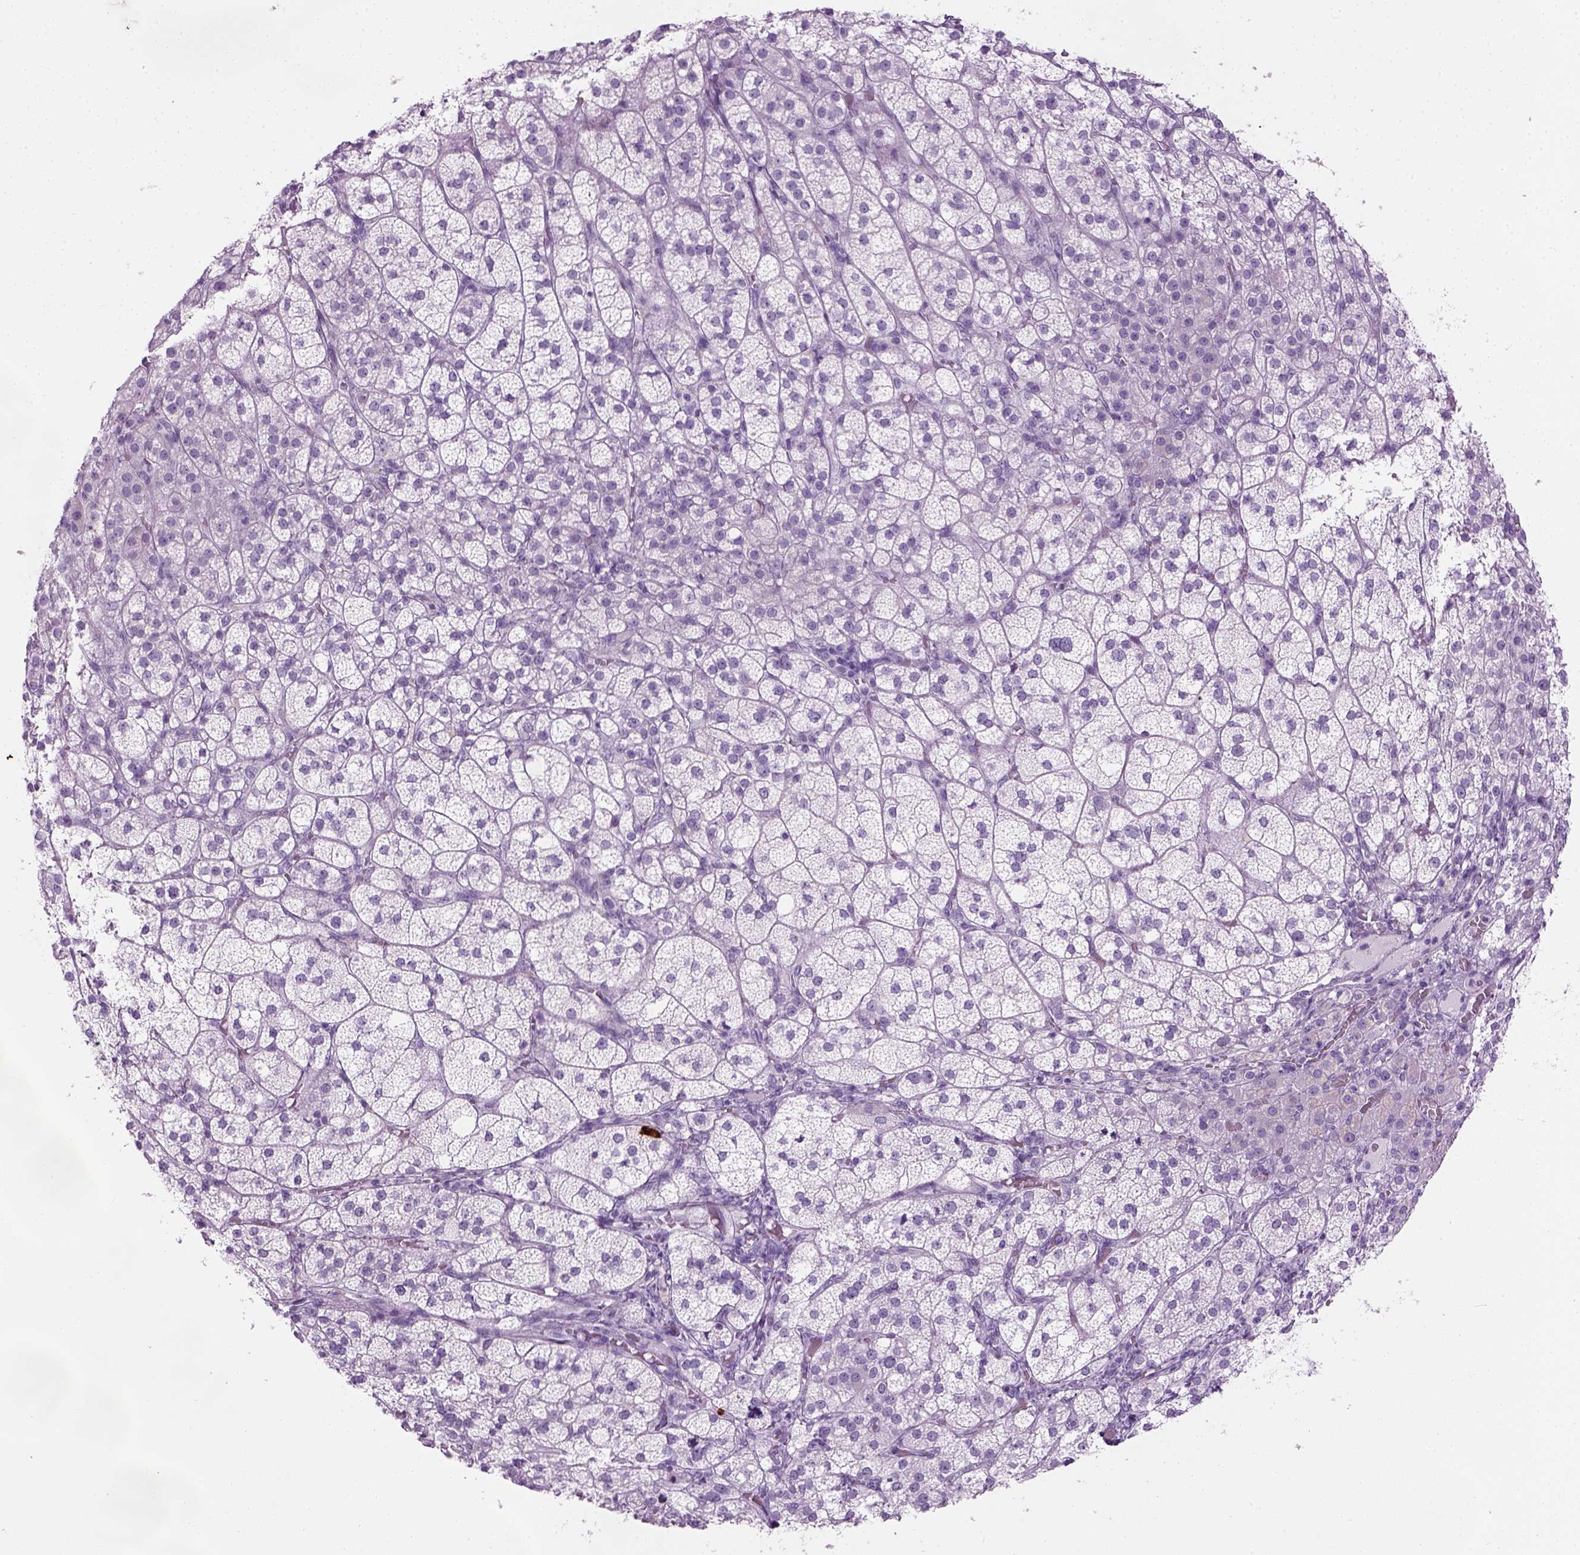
{"staining": {"intensity": "negative", "quantity": "none", "location": "none"}, "tissue": "adrenal gland", "cell_type": "Glandular cells", "image_type": "normal", "snomed": [{"axis": "morphology", "description": "Normal tissue, NOS"}, {"axis": "topography", "description": "Adrenal gland"}], "caption": "Adrenal gland stained for a protein using IHC reveals no expression glandular cells.", "gene": "CIBAR2", "patient": {"sex": "female", "age": 60}}